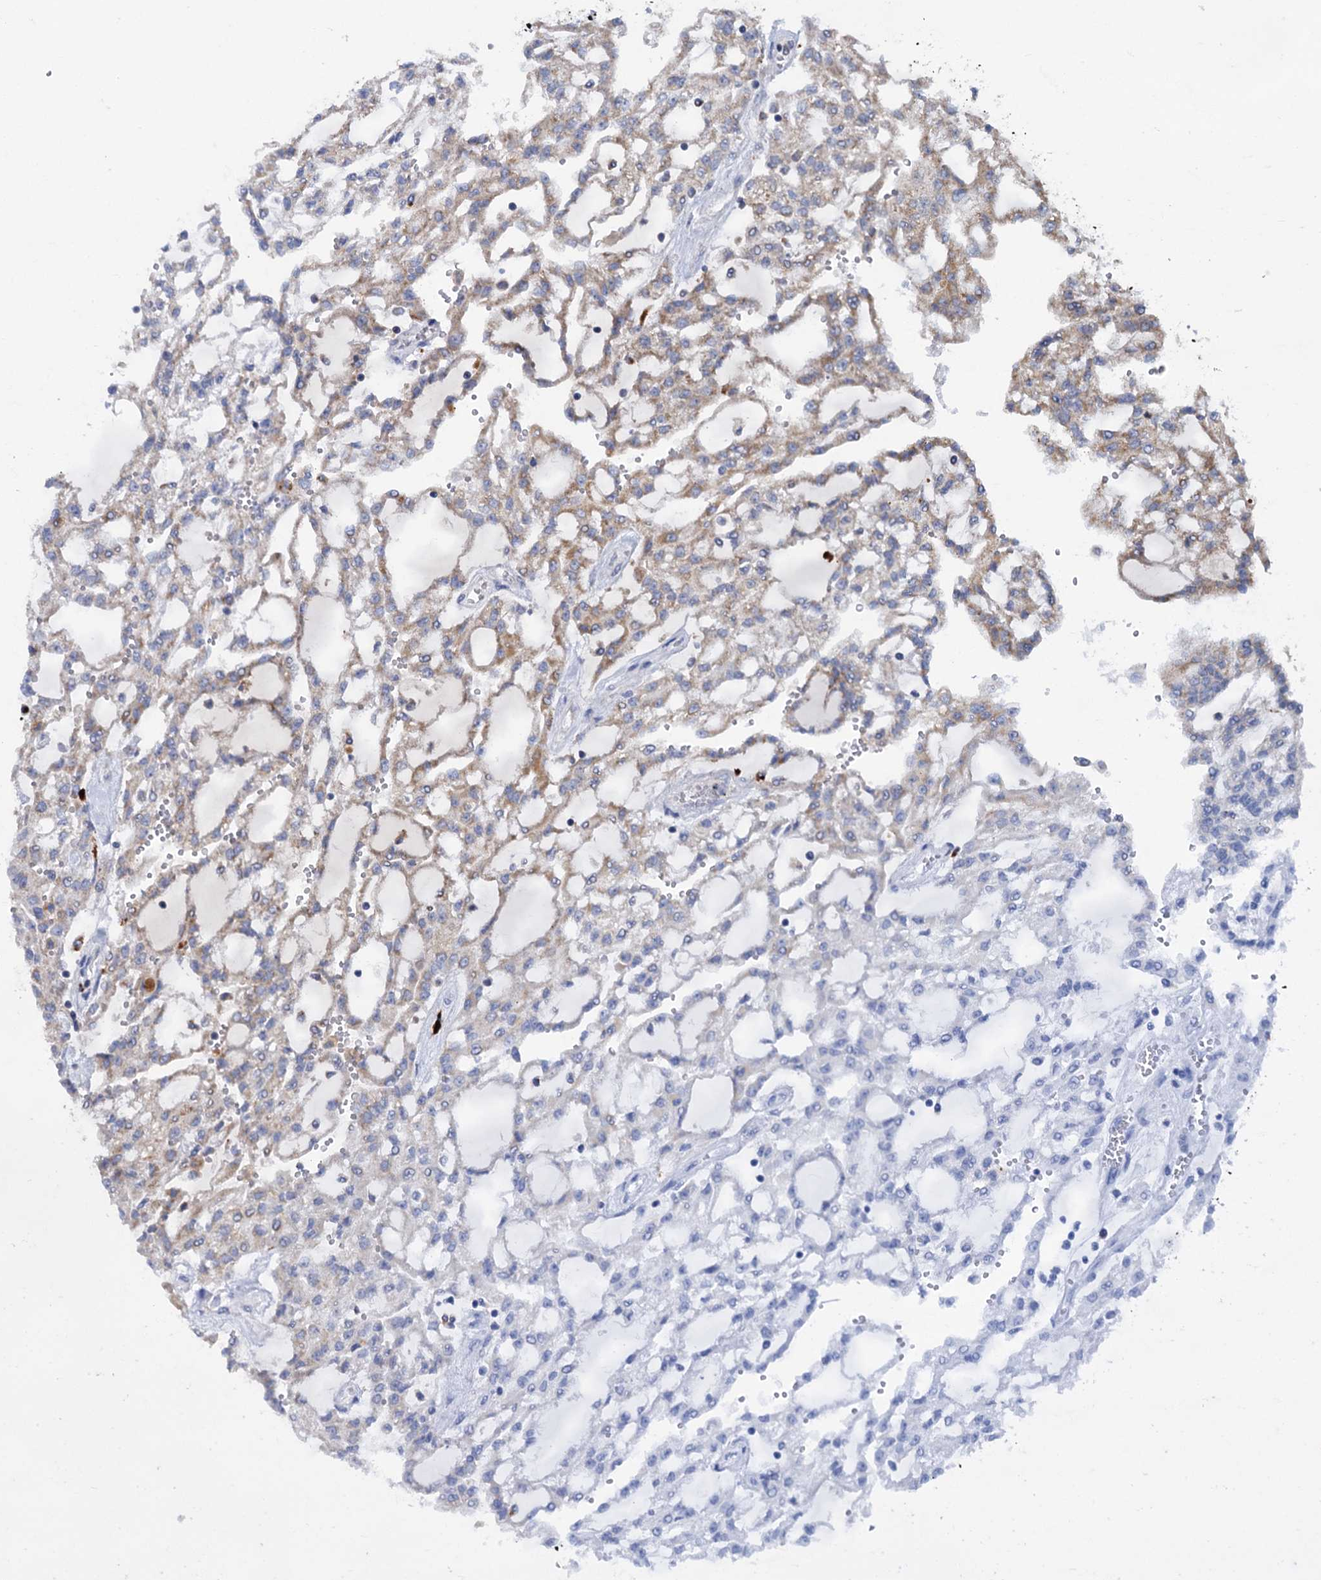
{"staining": {"intensity": "weak", "quantity": "25%-75%", "location": "cytoplasmic/membranous"}, "tissue": "renal cancer", "cell_type": "Tumor cells", "image_type": "cancer", "snomed": [{"axis": "morphology", "description": "Adenocarcinoma, NOS"}, {"axis": "topography", "description": "Kidney"}], "caption": "Renal cancer was stained to show a protein in brown. There is low levels of weak cytoplasmic/membranous staining in about 25%-75% of tumor cells.", "gene": "ANKS3", "patient": {"sex": "male", "age": 63}}